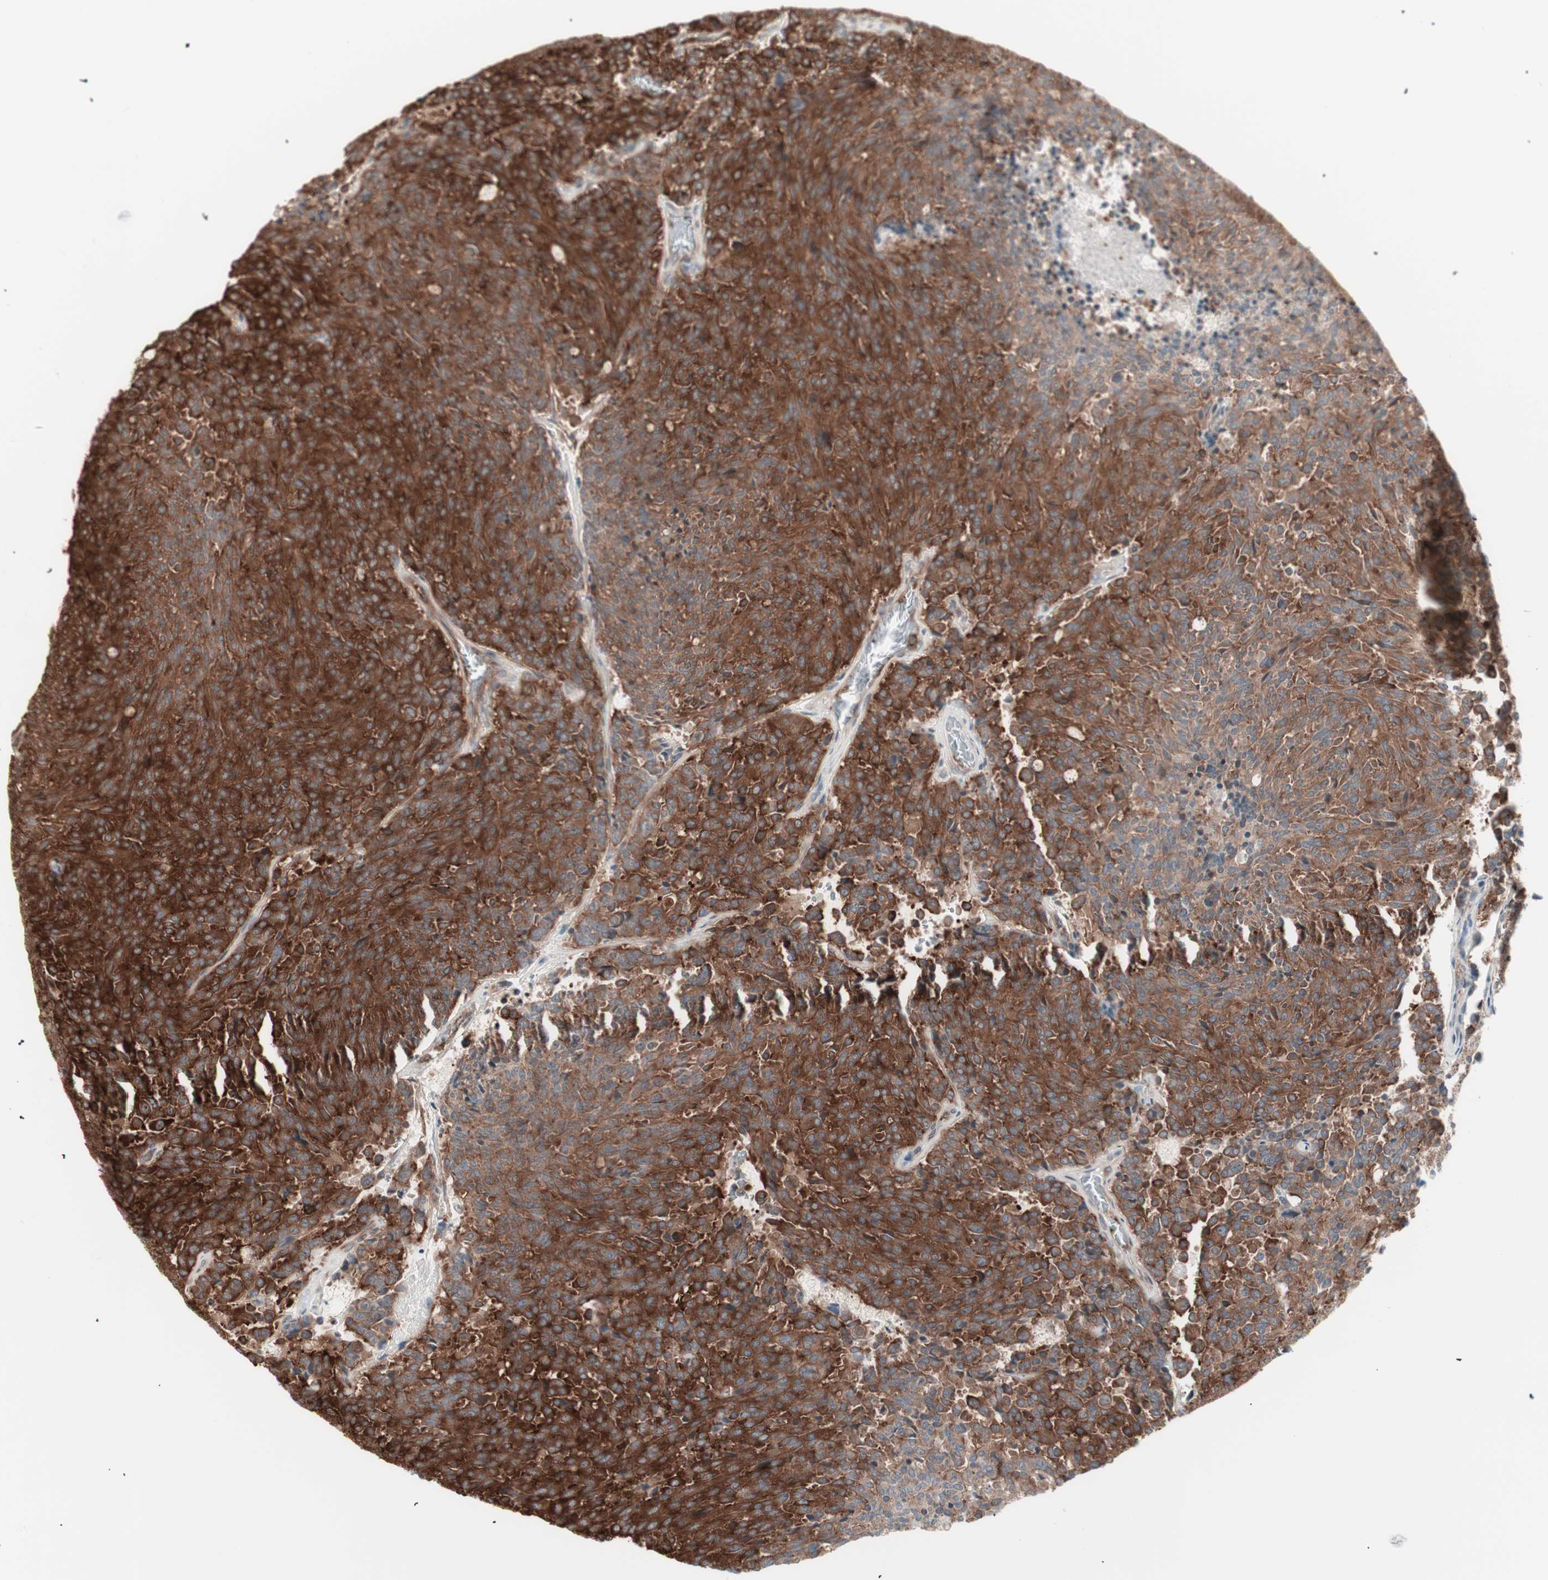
{"staining": {"intensity": "strong", "quantity": ">75%", "location": "cytoplasmic/membranous"}, "tissue": "carcinoid", "cell_type": "Tumor cells", "image_type": "cancer", "snomed": [{"axis": "morphology", "description": "Carcinoid, malignant, NOS"}, {"axis": "topography", "description": "Pancreas"}], "caption": "Carcinoid was stained to show a protein in brown. There is high levels of strong cytoplasmic/membranous expression in about >75% of tumor cells. The staining is performed using DAB (3,3'-diaminobenzidine) brown chromogen to label protein expression. The nuclei are counter-stained blue using hematoxylin.", "gene": "TCP11L1", "patient": {"sex": "female", "age": 54}}